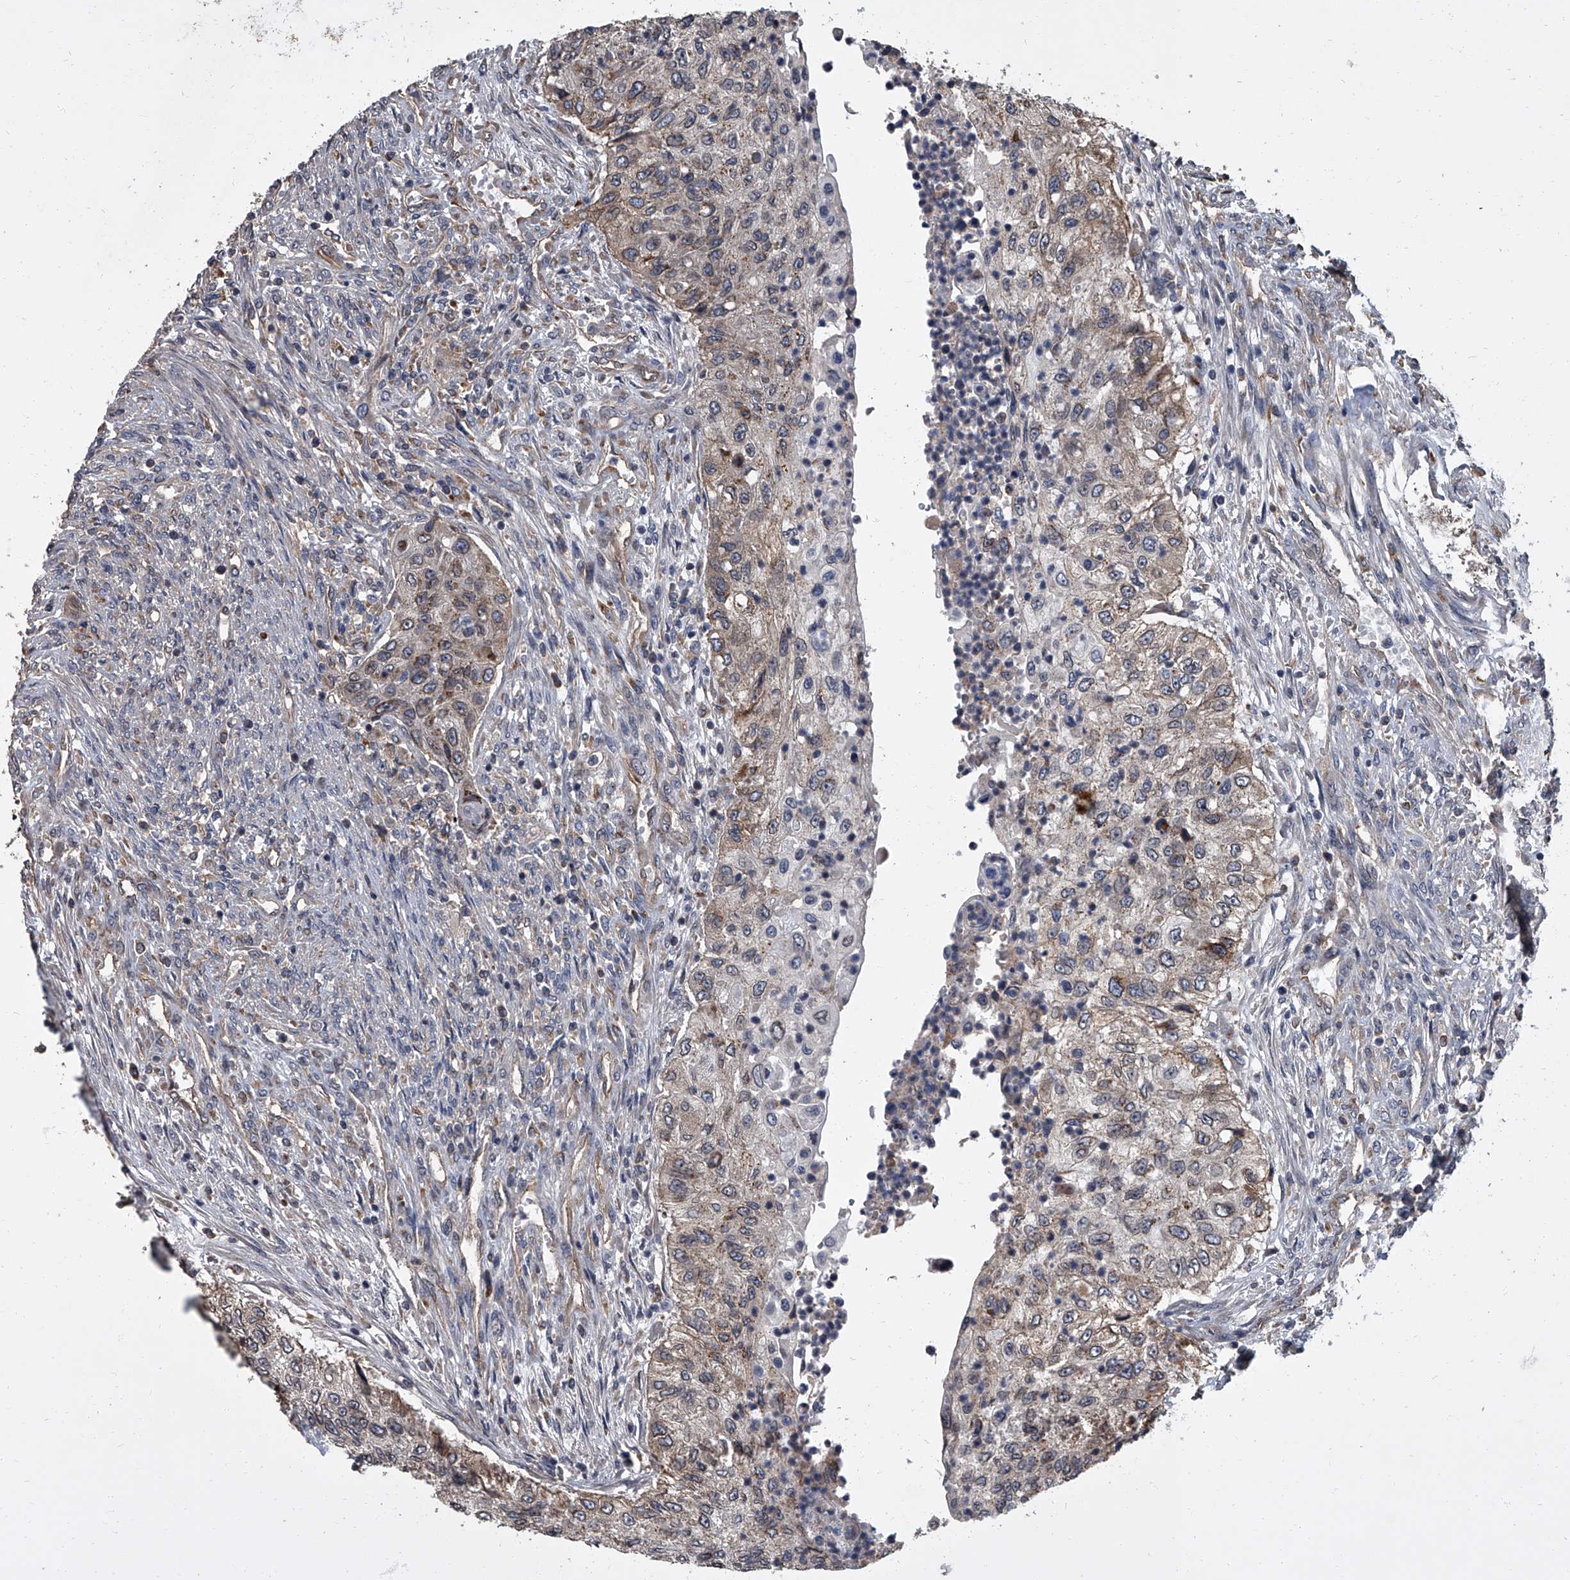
{"staining": {"intensity": "weak", "quantity": "<25%", "location": "cytoplasmic/membranous,nuclear"}, "tissue": "urothelial cancer", "cell_type": "Tumor cells", "image_type": "cancer", "snomed": [{"axis": "morphology", "description": "Urothelial carcinoma, High grade"}, {"axis": "topography", "description": "Urinary bladder"}], "caption": "Tumor cells show no significant positivity in urothelial cancer.", "gene": "LRRC8C", "patient": {"sex": "female", "age": 60}}